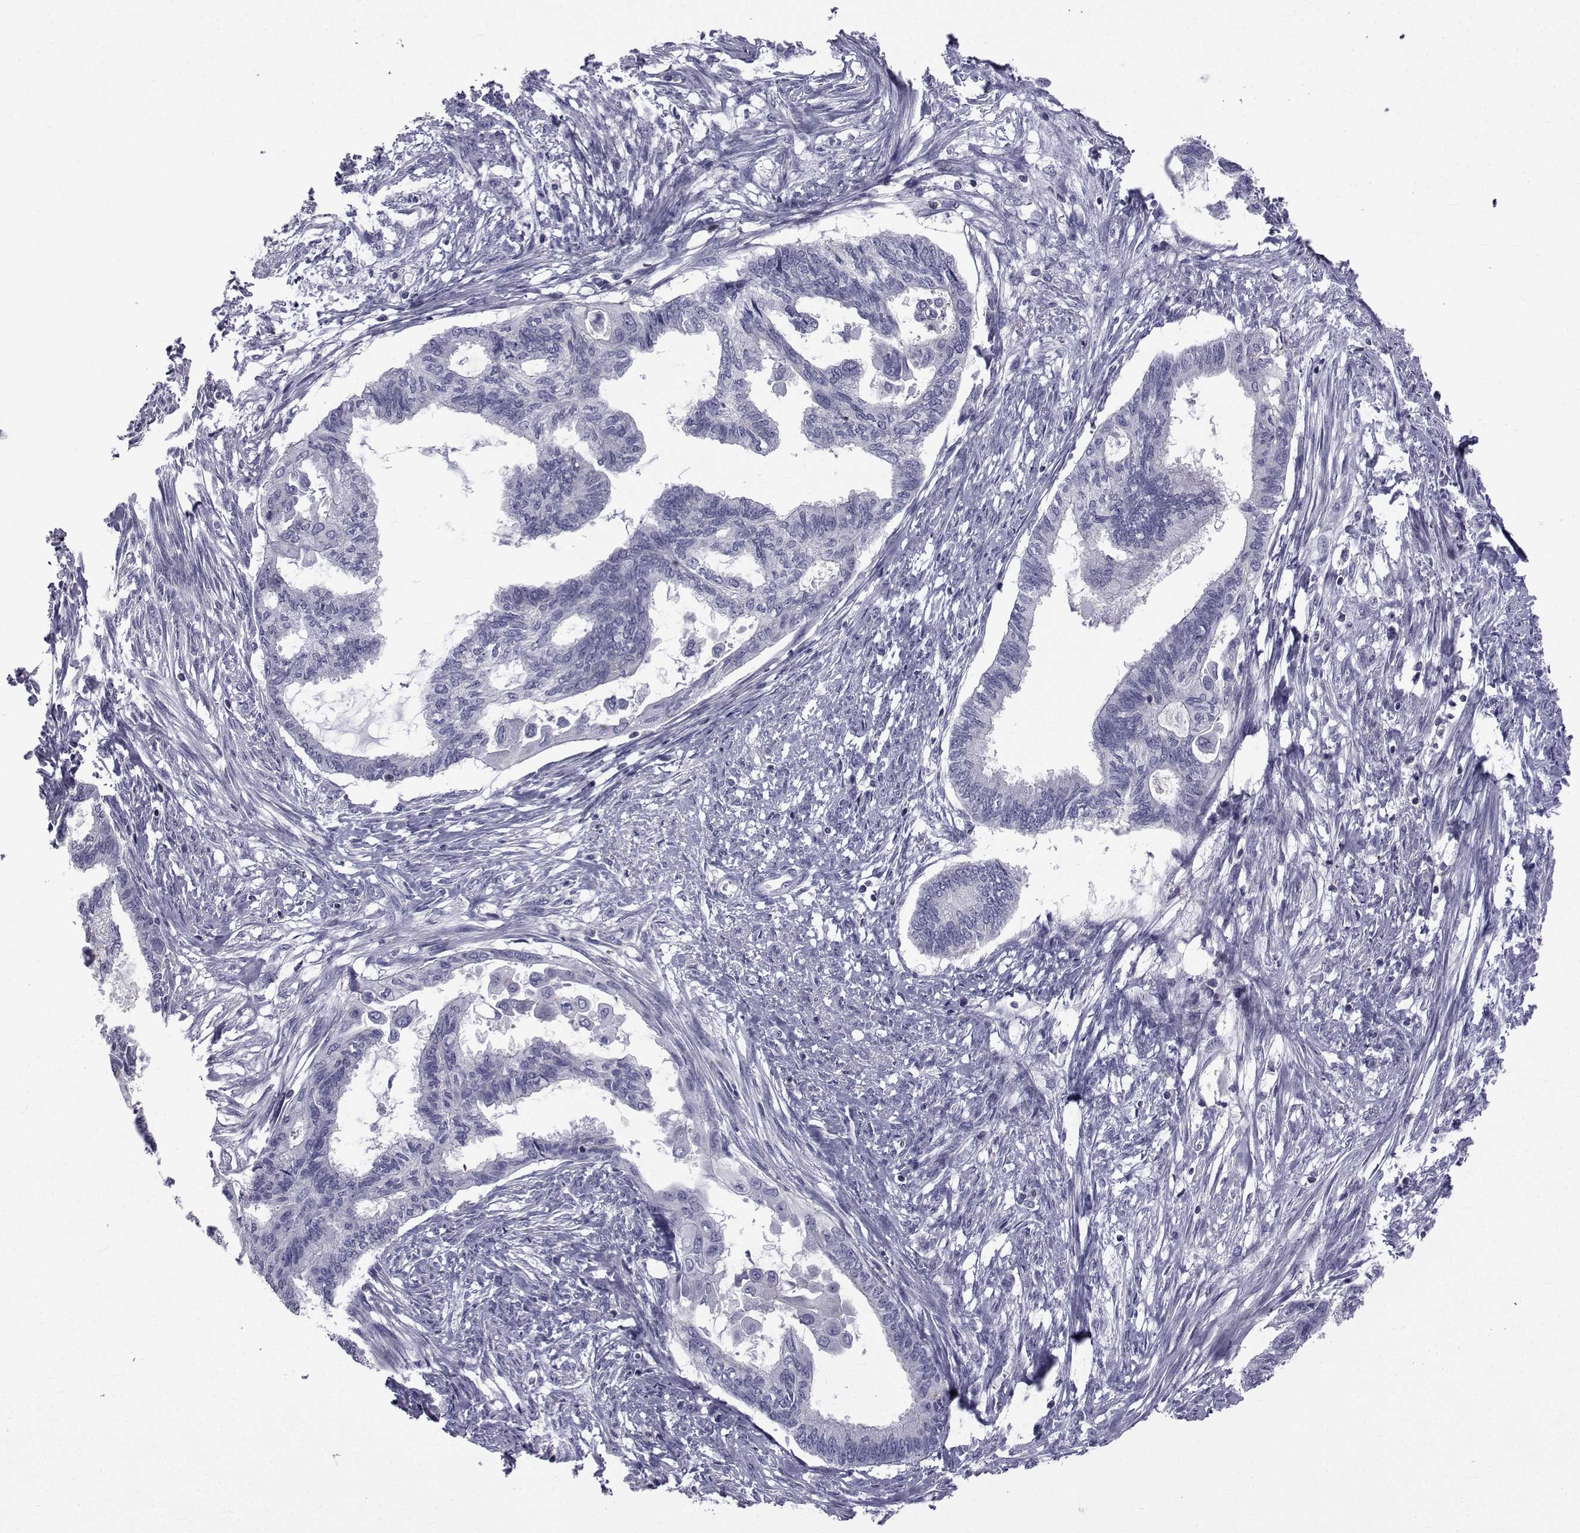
{"staining": {"intensity": "negative", "quantity": "none", "location": "none"}, "tissue": "endometrial cancer", "cell_type": "Tumor cells", "image_type": "cancer", "snomed": [{"axis": "morphology", "description": "Adenocarcinoma, NOS"}, {"axis": "topography", "description": "Endometrium"}], "caption": "Adenocarcinoma (endometrial) was stained to show a protein in brown. There is no significant positivity in tumor cells.", "gene": "PDE6H", "patient": {"sex": "female", "age": 86}}